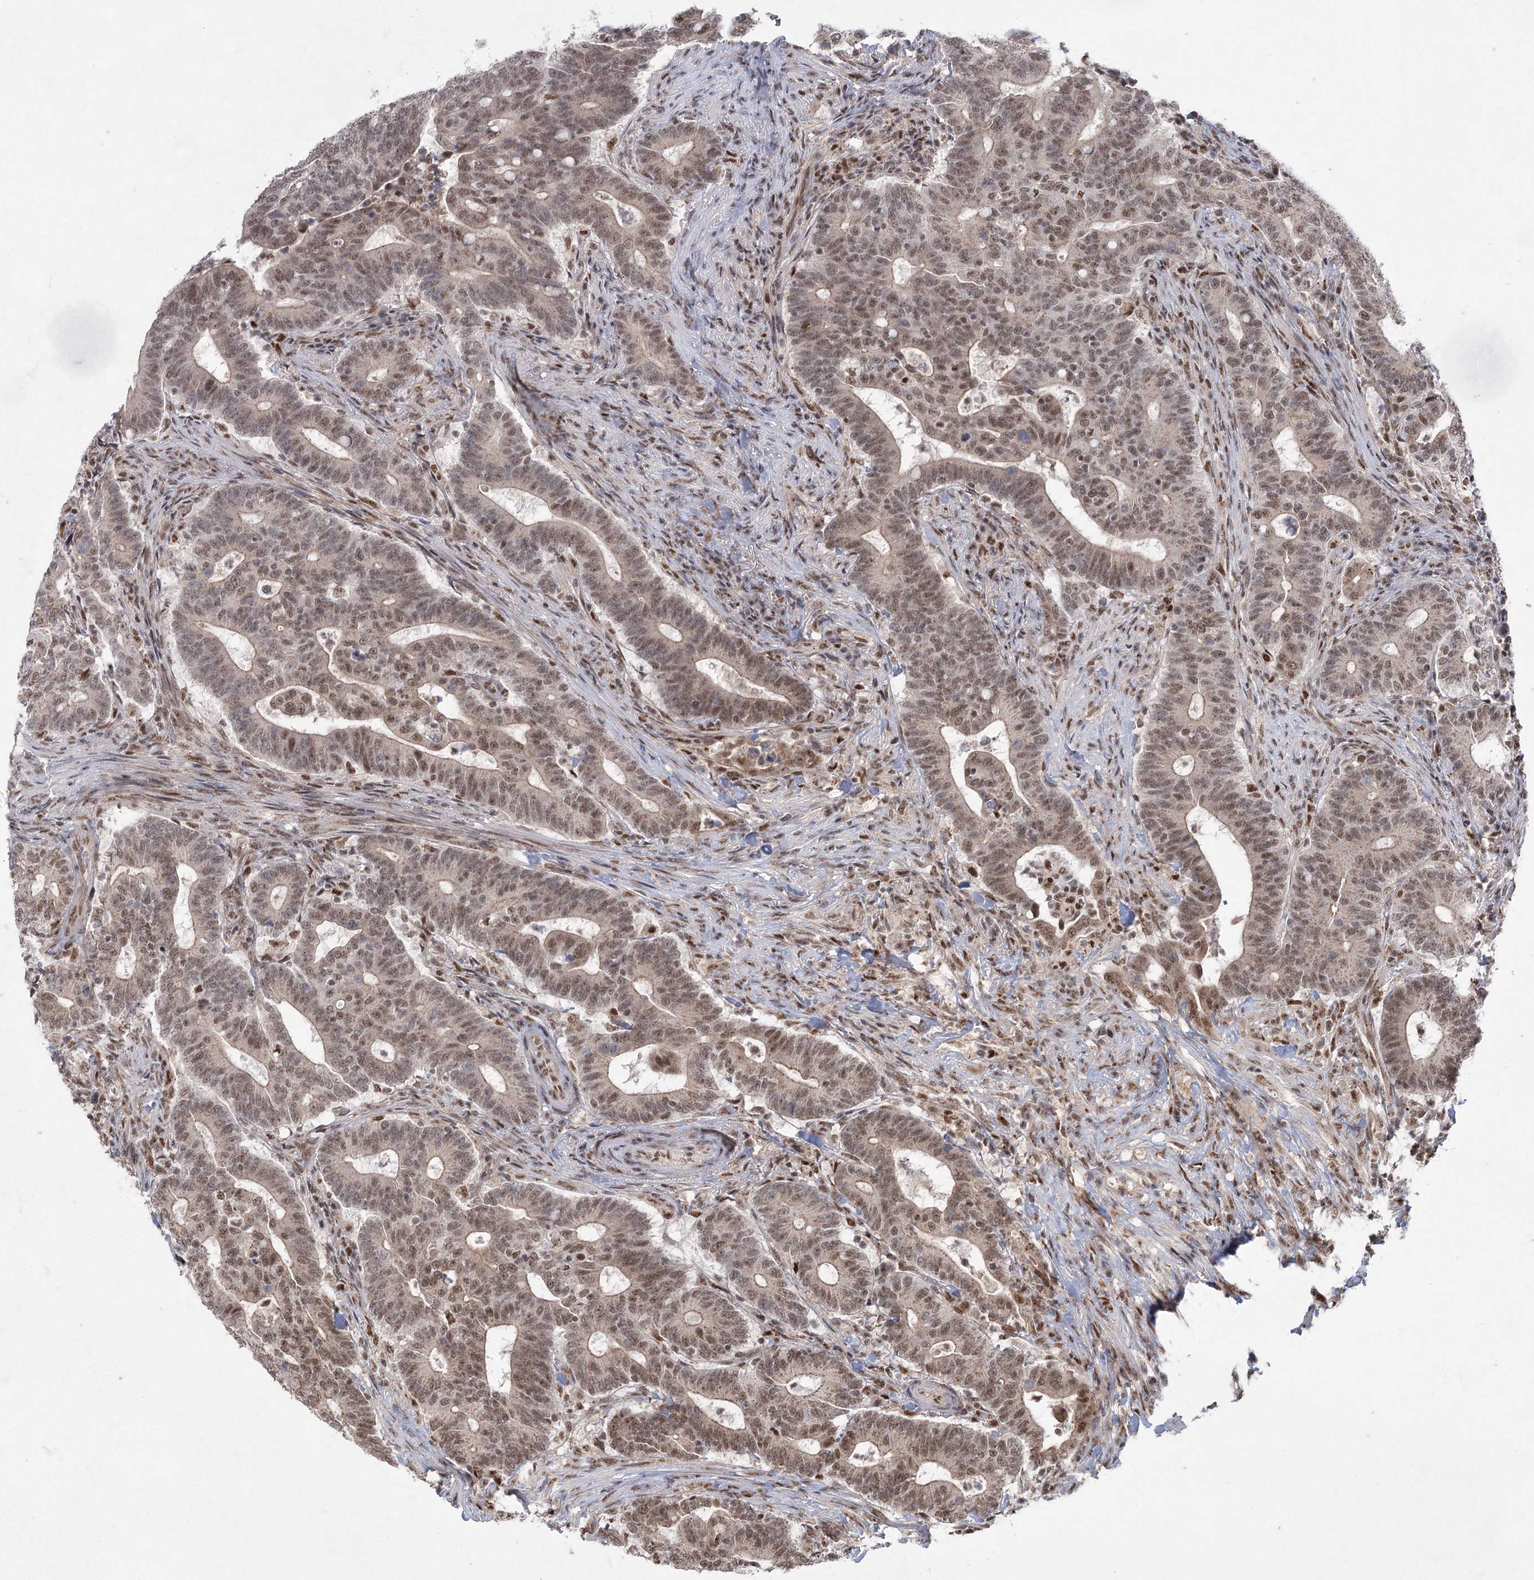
{"staining": {"intensity": "moderate", "quantity": ">75%", "location": "nuclear"}, "tissue": "colorectal cancer", "cell_type": "Tumor cells", "image_type": "cancer", "snomed": [{"axis": "morphology", "description": "Adenocarcinoma, NOS"}, {"axis": "topography", "description": "Colon"}], "caption": "This image shows immunohistochemistry (IHC) staining of colorectal adenocarcinoma, with medium moderate nuclear positivity in about >75% of tumor cells.", "gene": "ZCCHC8", "patient": {"sex": "female", "age": 66}}